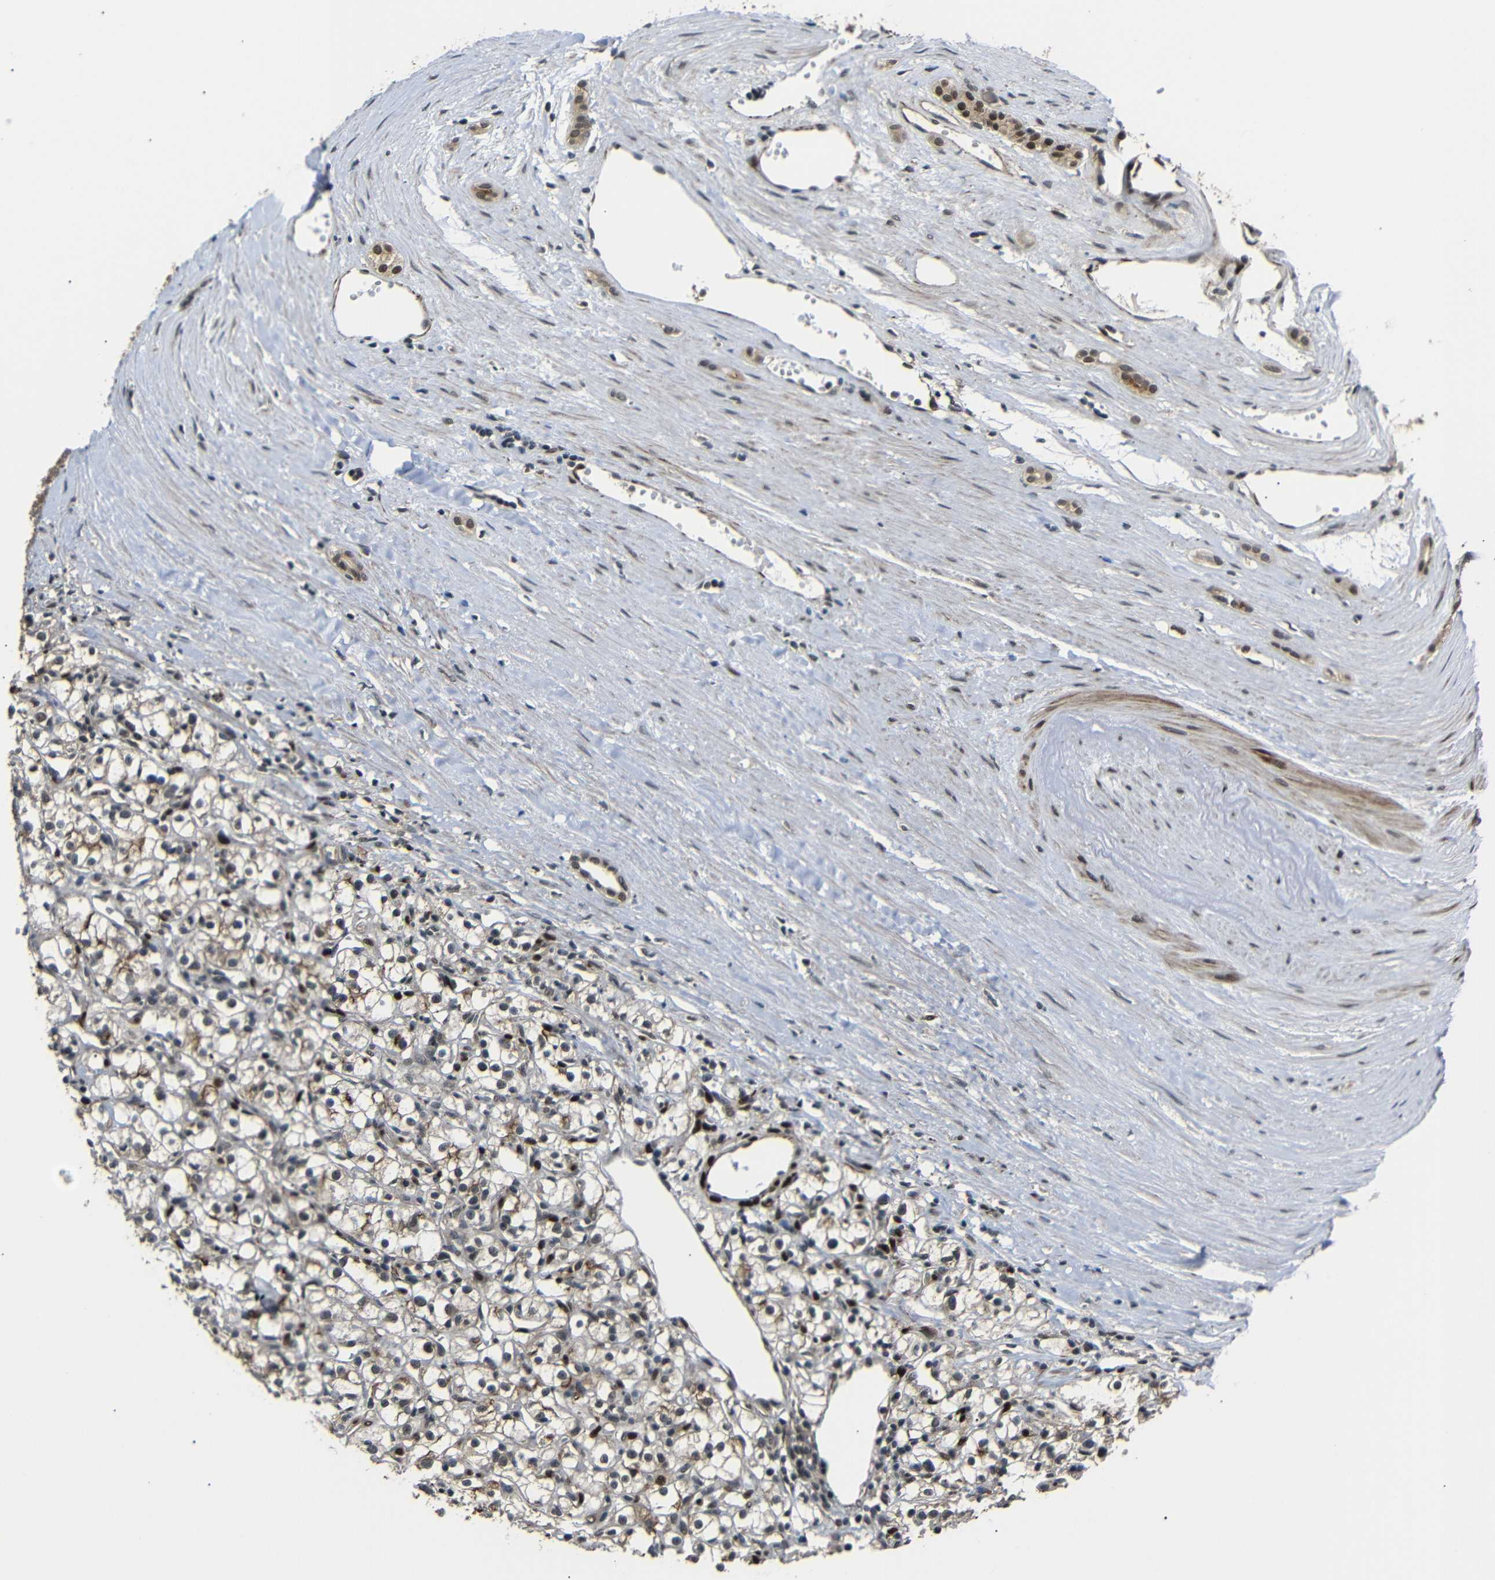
{"staining": {"intensity": "moderate", "quantity": "25%-75%", "location": "cytoplasmic/membranous,nuclear"}, "tissue": "renal cancer", "cell_type": "Tumor cells", "image_type": "cancer", "snomed": [{"axis": "morphology", "description": "Adenocarcinoma, NOS"}, {"axis": "topography", "description": "Kidney"}], "caption": "Moderate cytoplasmic/membranous and nuclear expression for a protein is present in approximately 25%-75% of tumor cells of renal cancer using immunohistochemistry (IHC).", "gene": "TBX2", "patient": {"sex": "male", "age": 56}}